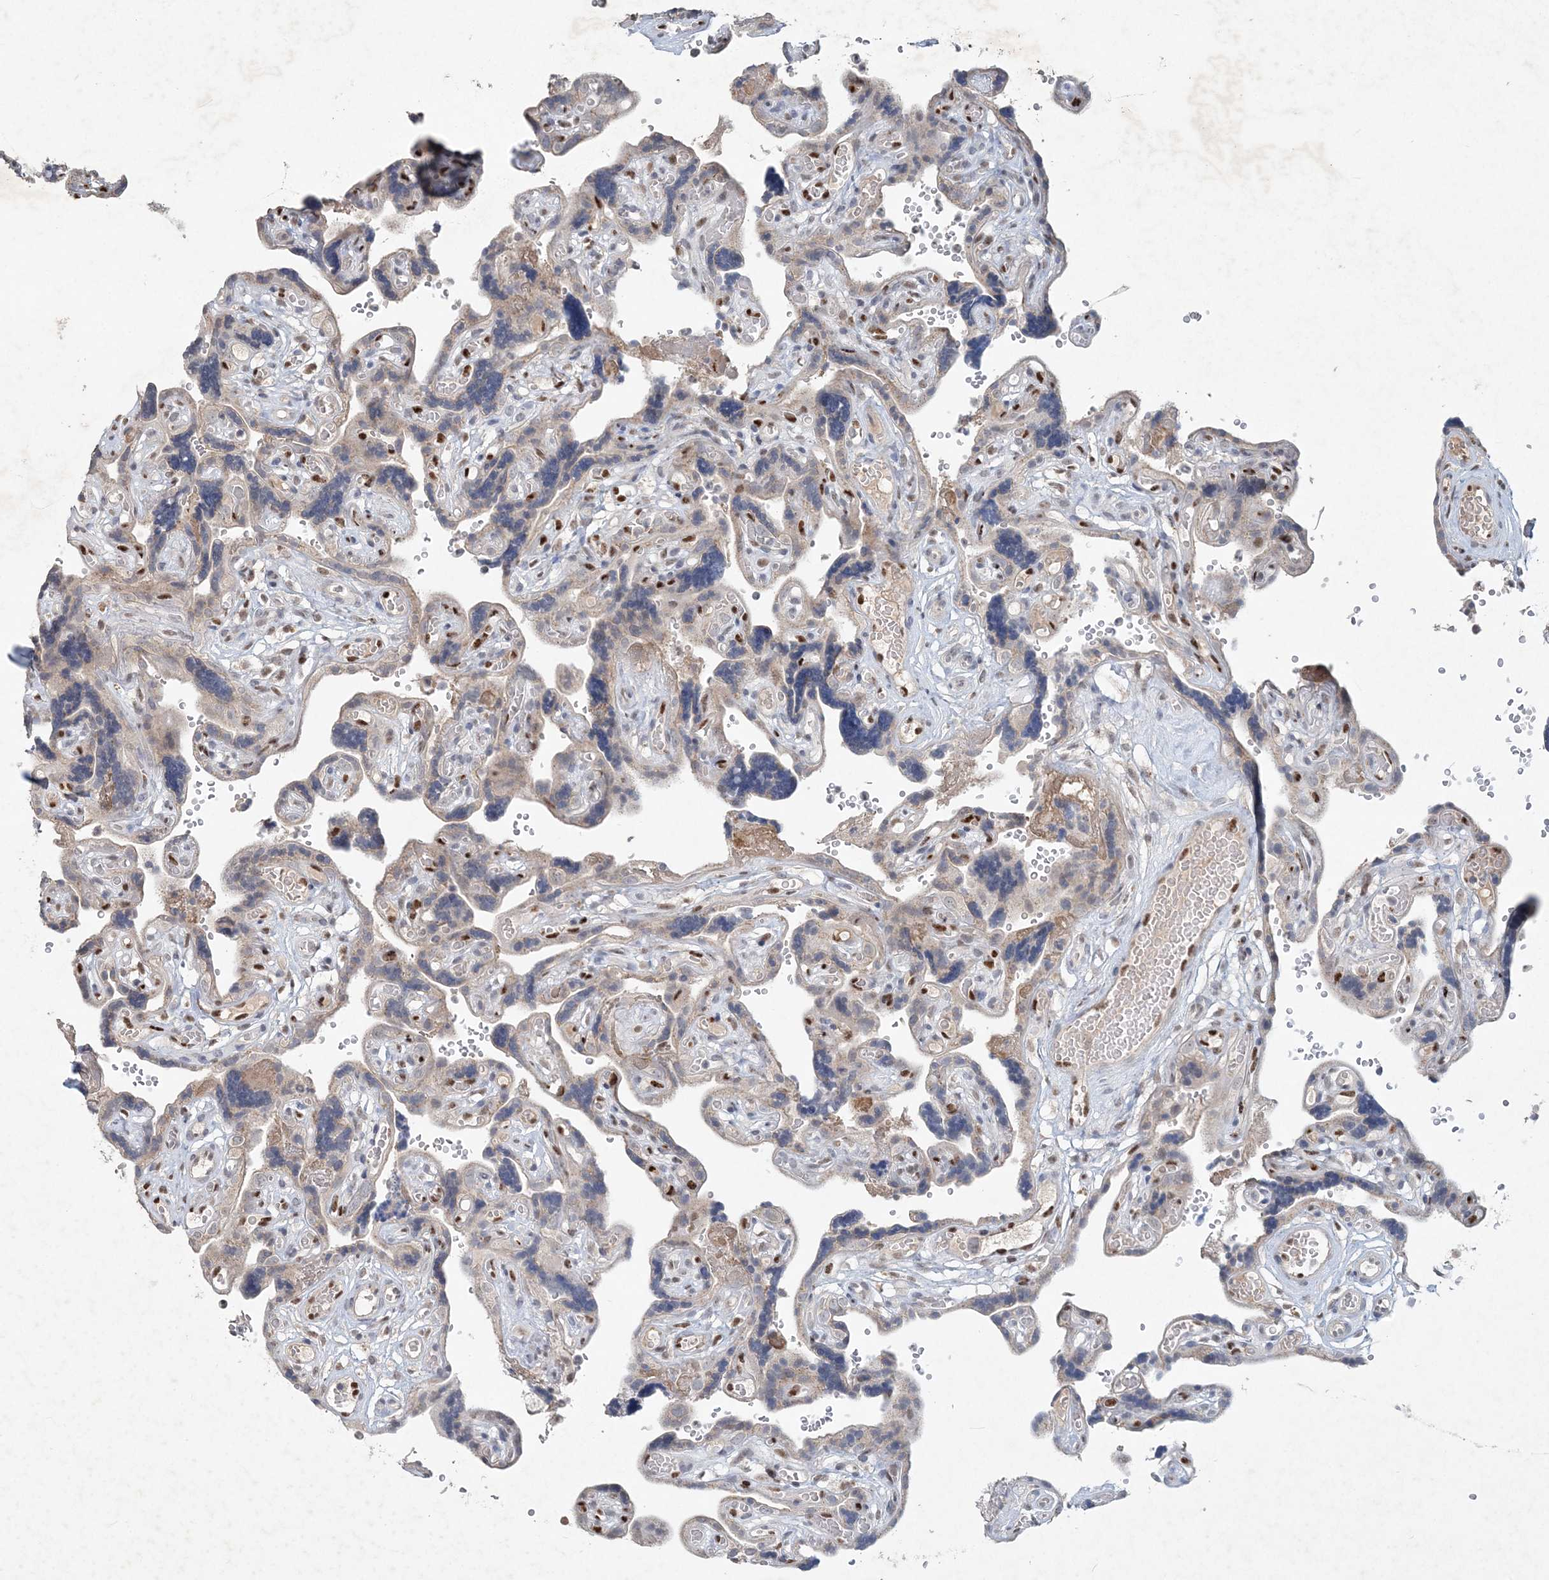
{"staining": {"intensity": "negative", "quantity": "none", "location": "none"}, "tissue": "placenta", "cell_type": "Trophoblastic cells", "image_type": "normal", "snomed": [{"axis": "morphology", "description": "Normal tissue, NOS"}, {"axis": "topography", "description": "Placenta"}], "caption": "This is a histopathology image of immunohistochemistry (IHC) staining of benign placenta, which shows no expression in trophoblastic cells.", "gene": "GIN1", "patient": {"sex": "female", "age": 30}}